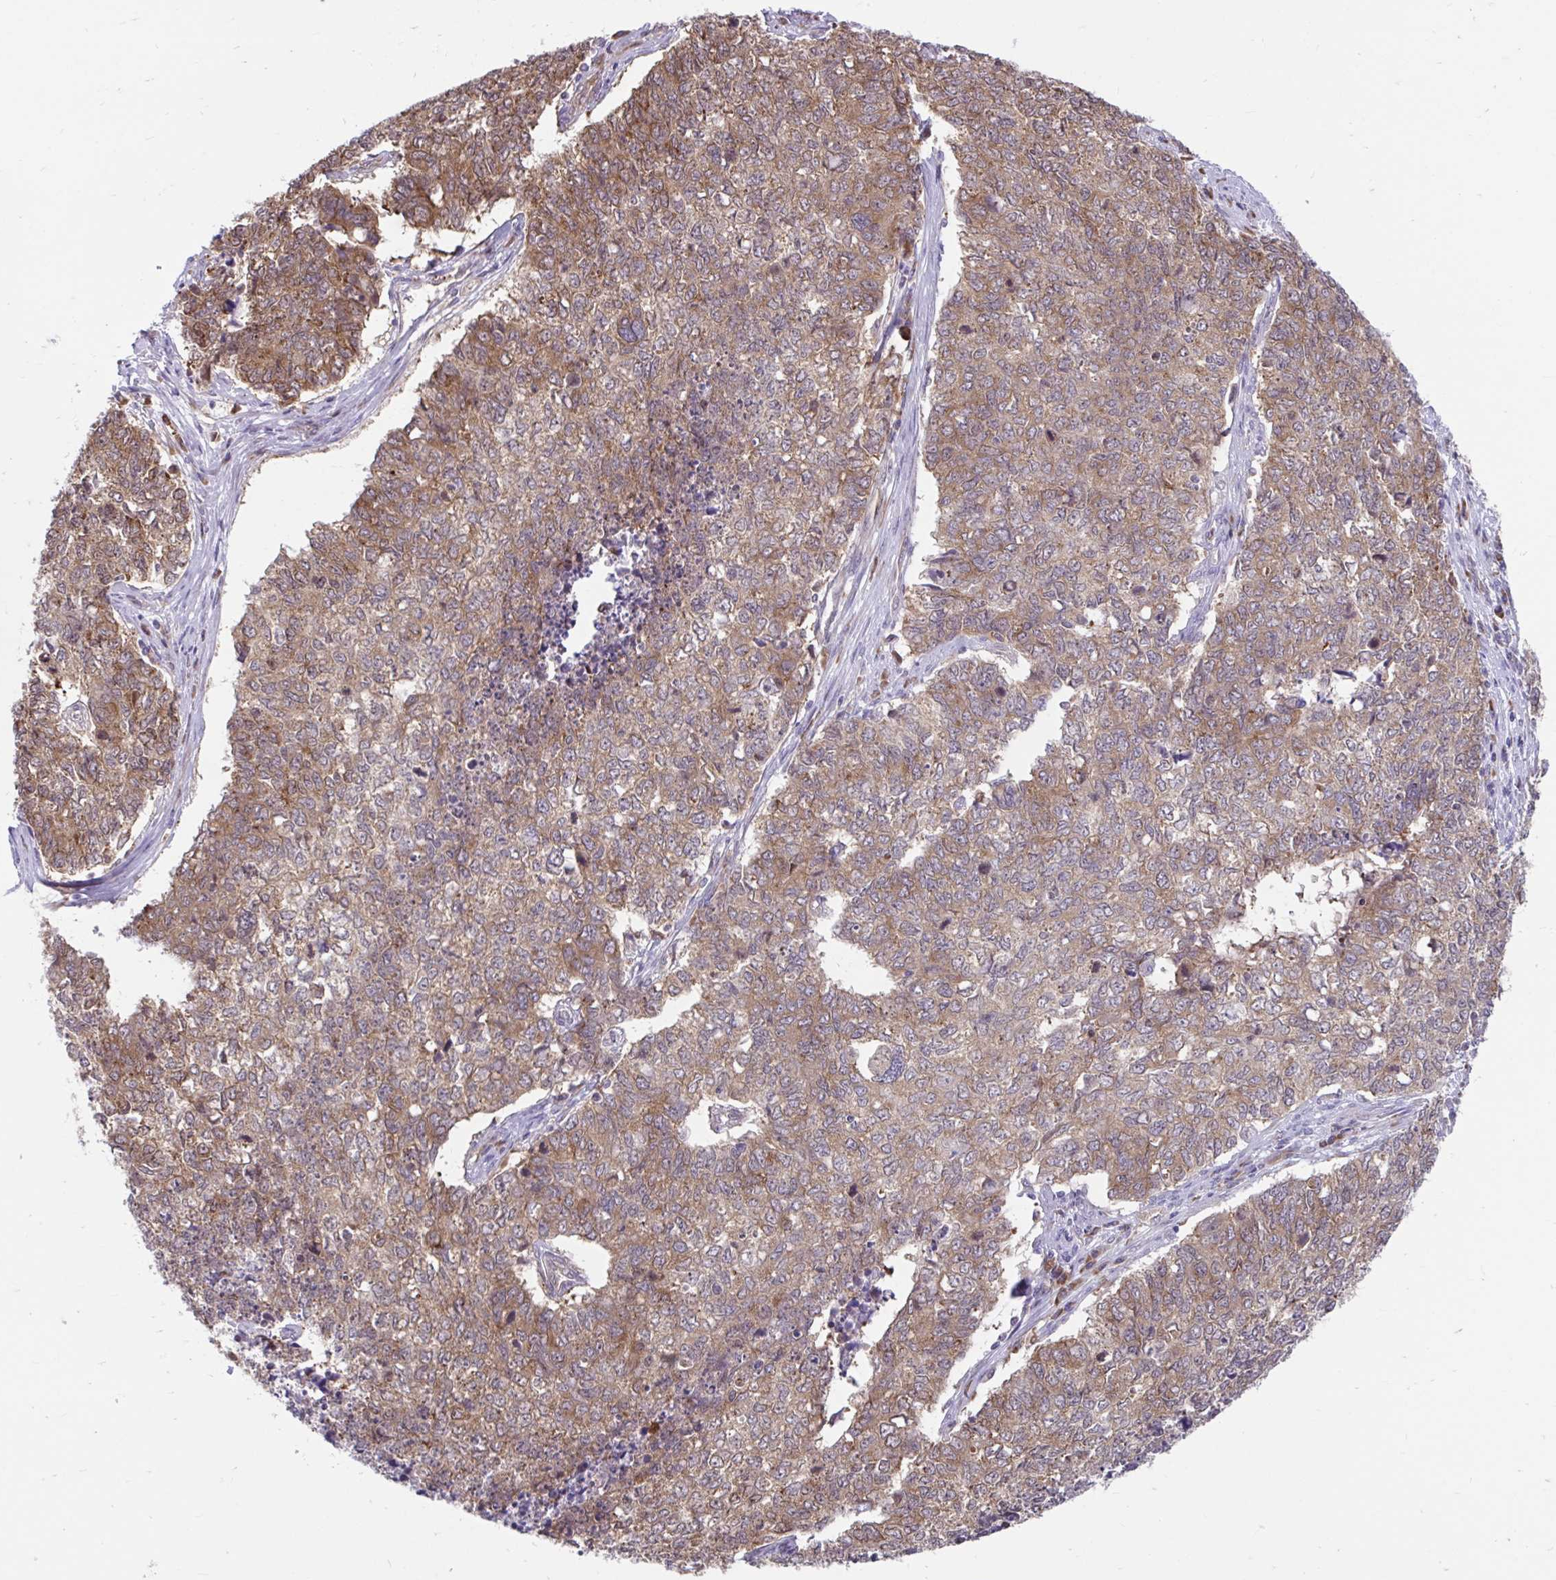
{"staining": {"intensity": "moderate", "quantity": ">75%", "location": "cytoplasmic/membranous"}, "tissue": "cervical cancer", "cell_type": "Tumor cells", "image_type": "cancer", "snomed": [{"axis": "morphology", "description": "Adenocarcinoma, NOS"}, {"axis": "topography", "description": "Cervix"}], "caption": "Immunohistochemistry micrograph of neoplastic tissue: human cervical adenocarcinoma stained using immunohistochemistry reveals medium levels of moderate protein expression localized specifically in the cytoplasmic/membranous of tumor cells, appearing as a cytoplasmic/membranous brown color.", "gene": "SELENON", "patient": {"sex": "female", "age": 63}}